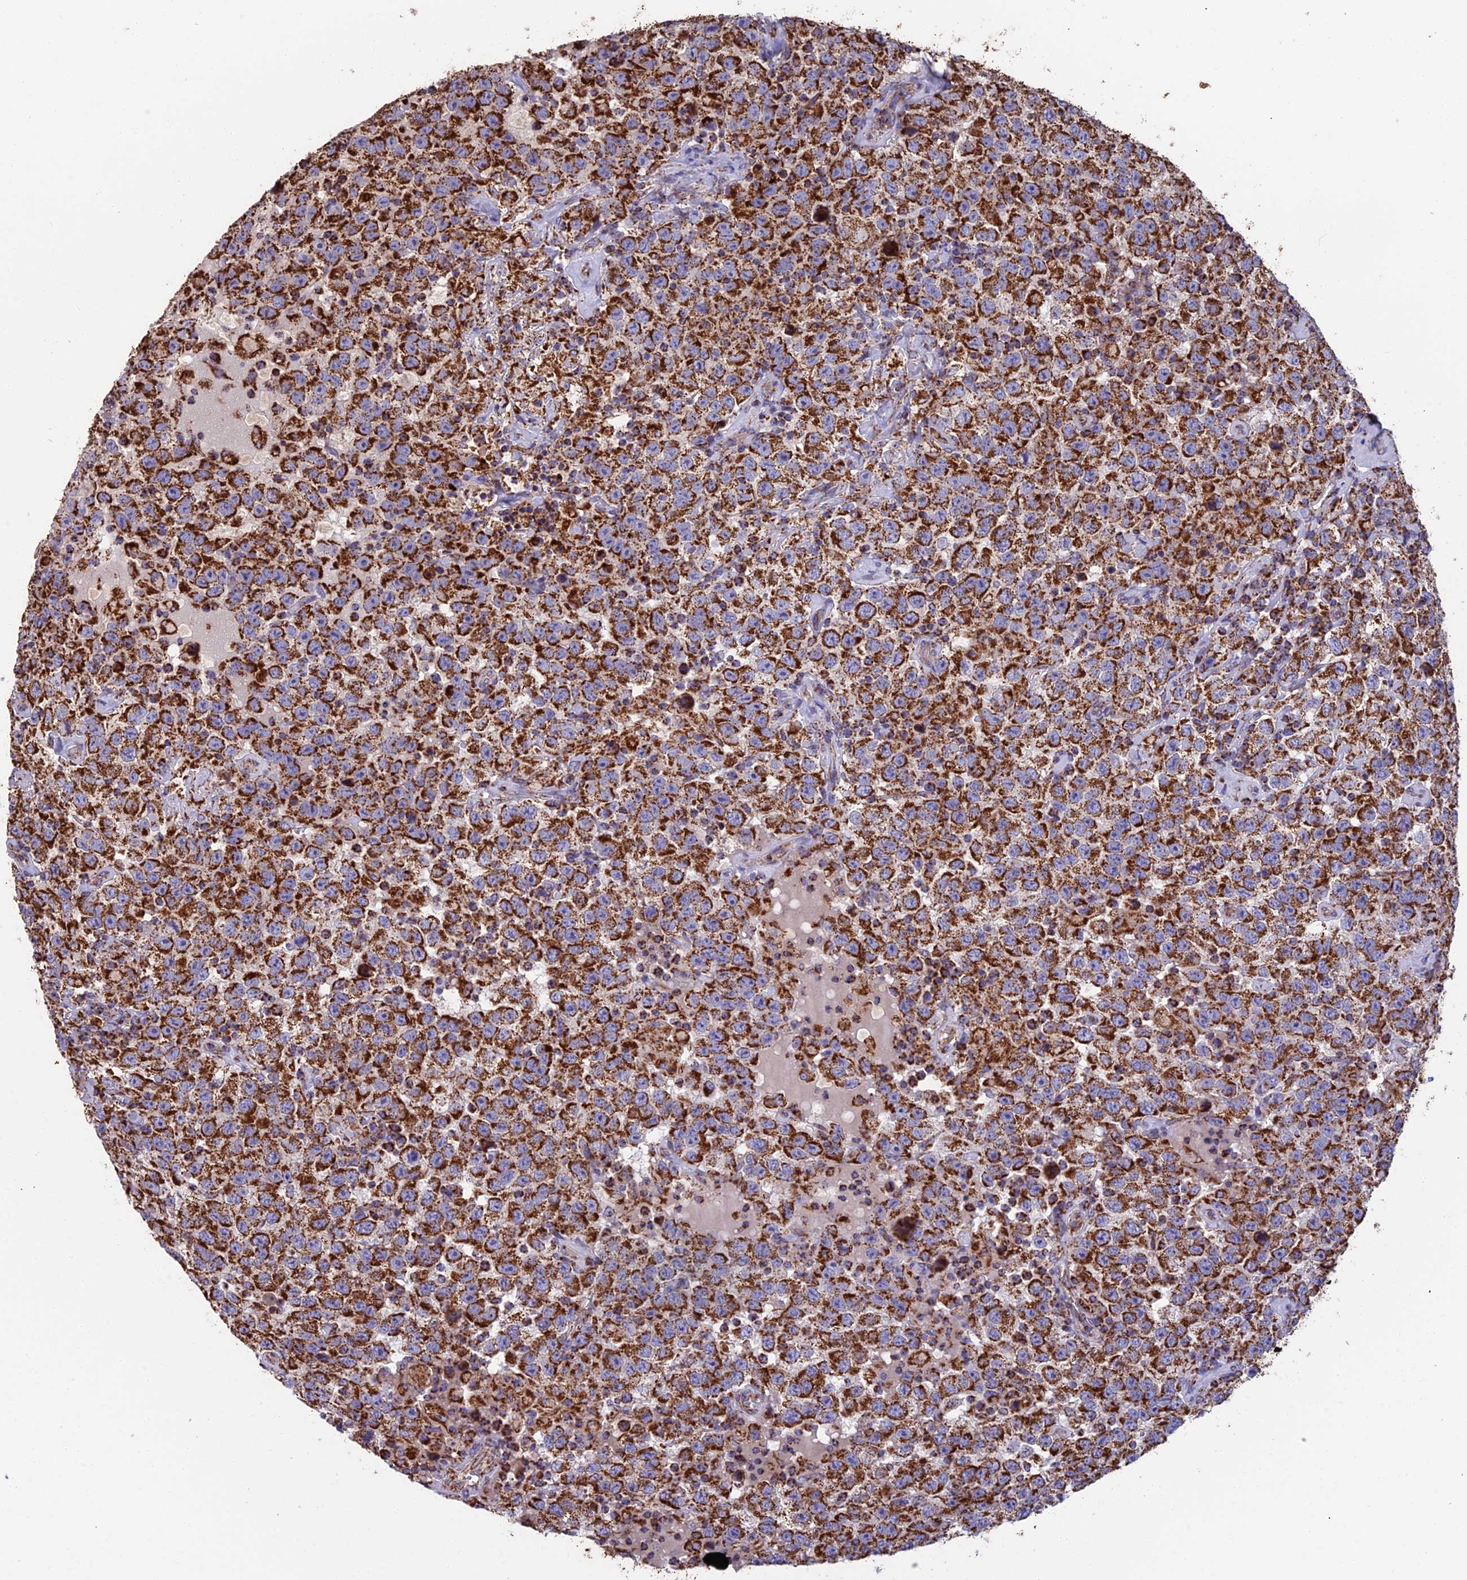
{"staining": {"intensity": "strong", "quantity": ">75%", "location": "cytoplasmic/membranous"}, "tissue": "testis cancer", "cell_type": "Tumor cells", "image_type": "cancer", "snomed": [{"axis": "morphology", "description": "Seminoma, NOS"}, {"axis": "topography", "description": "Testis"}], "caption": "This photomicrograph demonstrates IHC staining of human seminoma (testis), with high strong cytoplasmic/membranous positivity in about >75% of tumor cells.", "gene": "CS", "patient": {"sex": "male", "age": 41}}